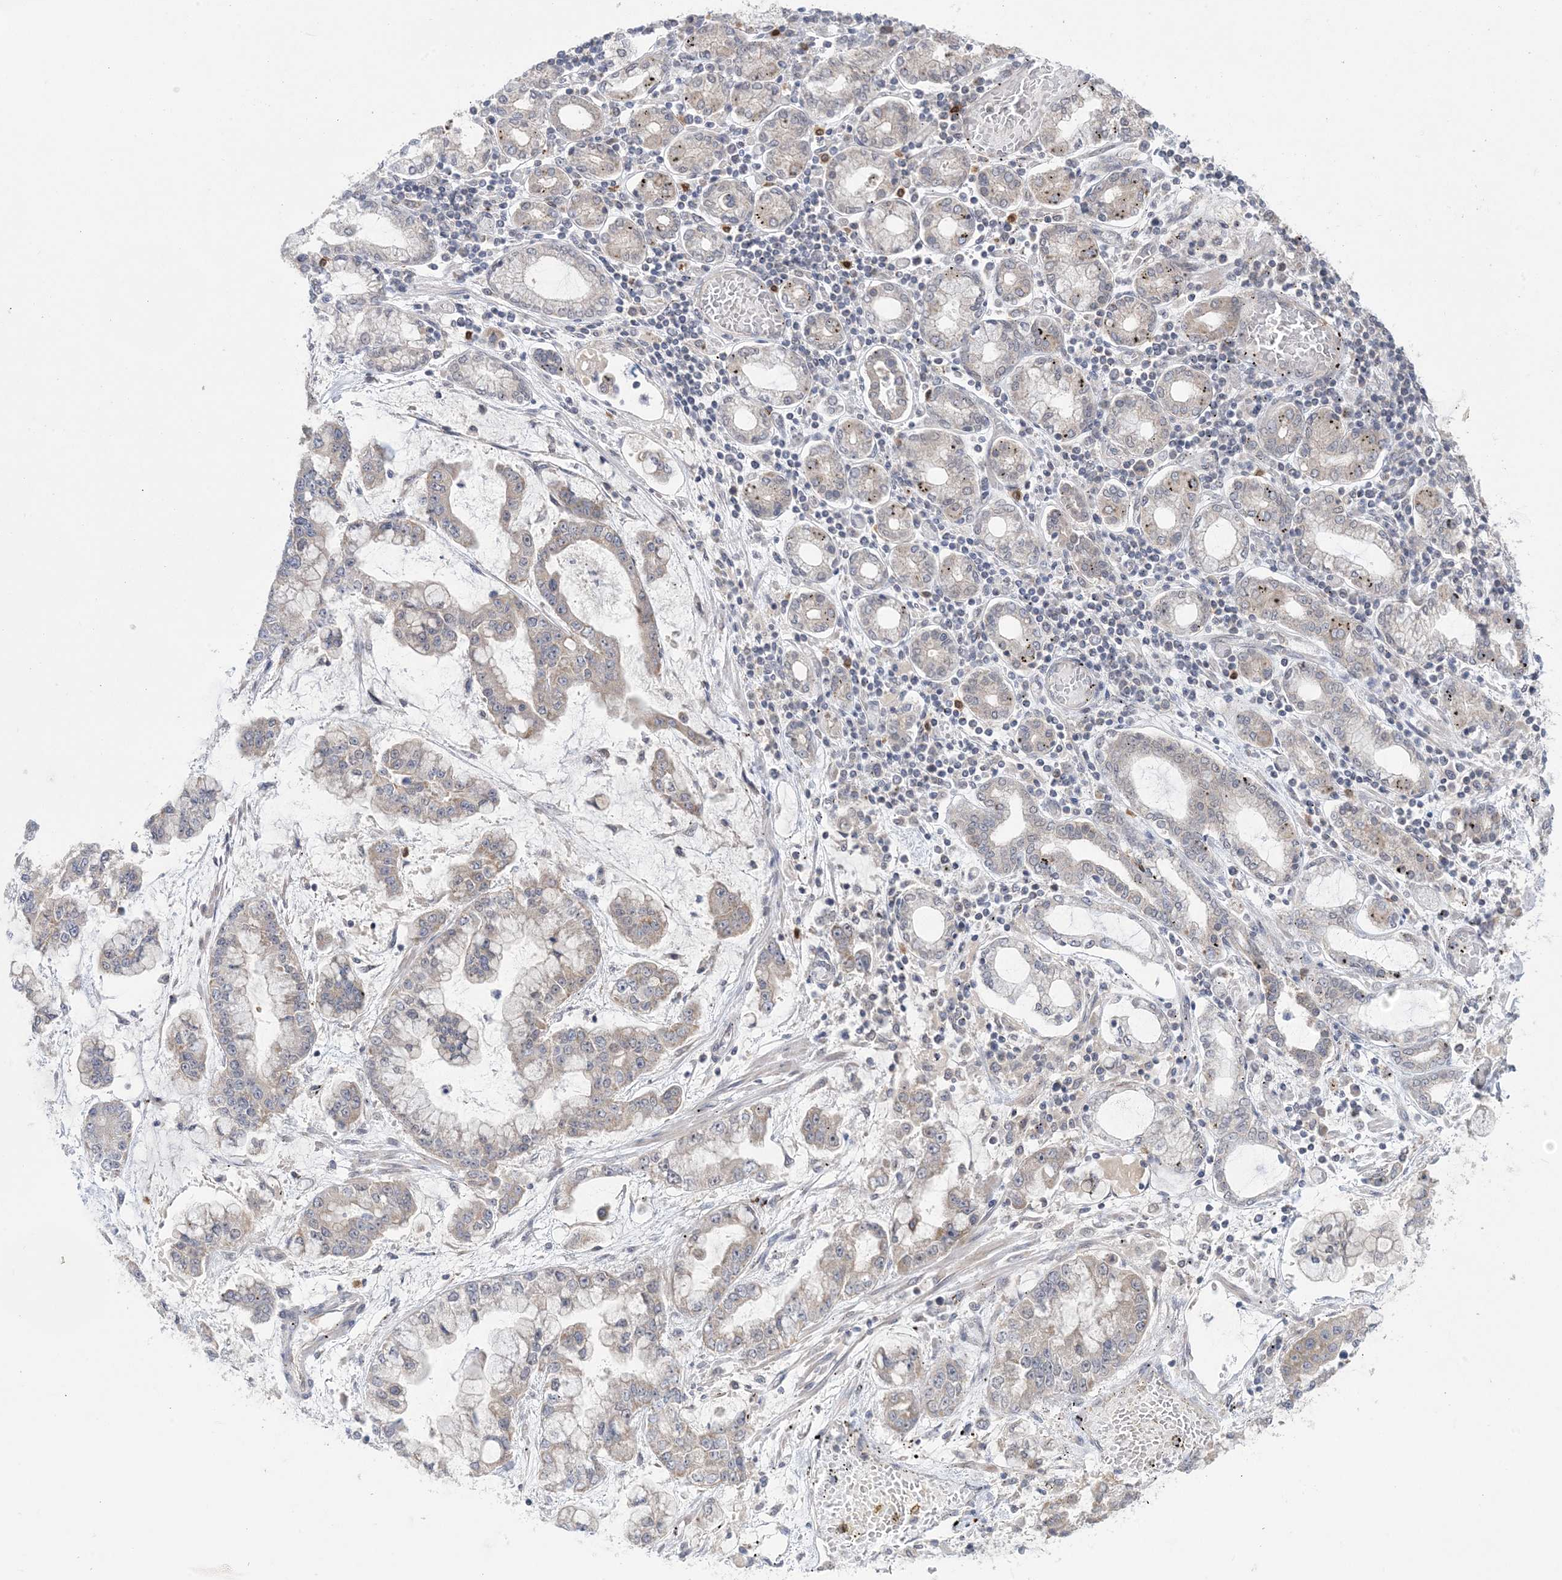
{"staining": {"intensity": "negative", "quantity": "none", "location": "none"}, "tissue": "stomach cancer", "cell_type": "Tumor cells", "image_type": "cancer", "snomed": [{"axis": "morphology", "description": "Normal tissue, NOS"}, {"axis": "morphology", "description": "Adenocarcinoma, NOS"}, {"axis": "topography", "description": "Stomach, upper"}, {"axis": "topography", "description": "Stomach"}], "caption": "A photomicrograph of stomach cancer (adenocarcinoma) stained for a protein shows no brown staining in tumor cells. (Brightfield microscopy of DAB immunohistochemistry at high magnification).", "gene": "TRMT10C", "patient": {"sex": "male", "age": 76}}